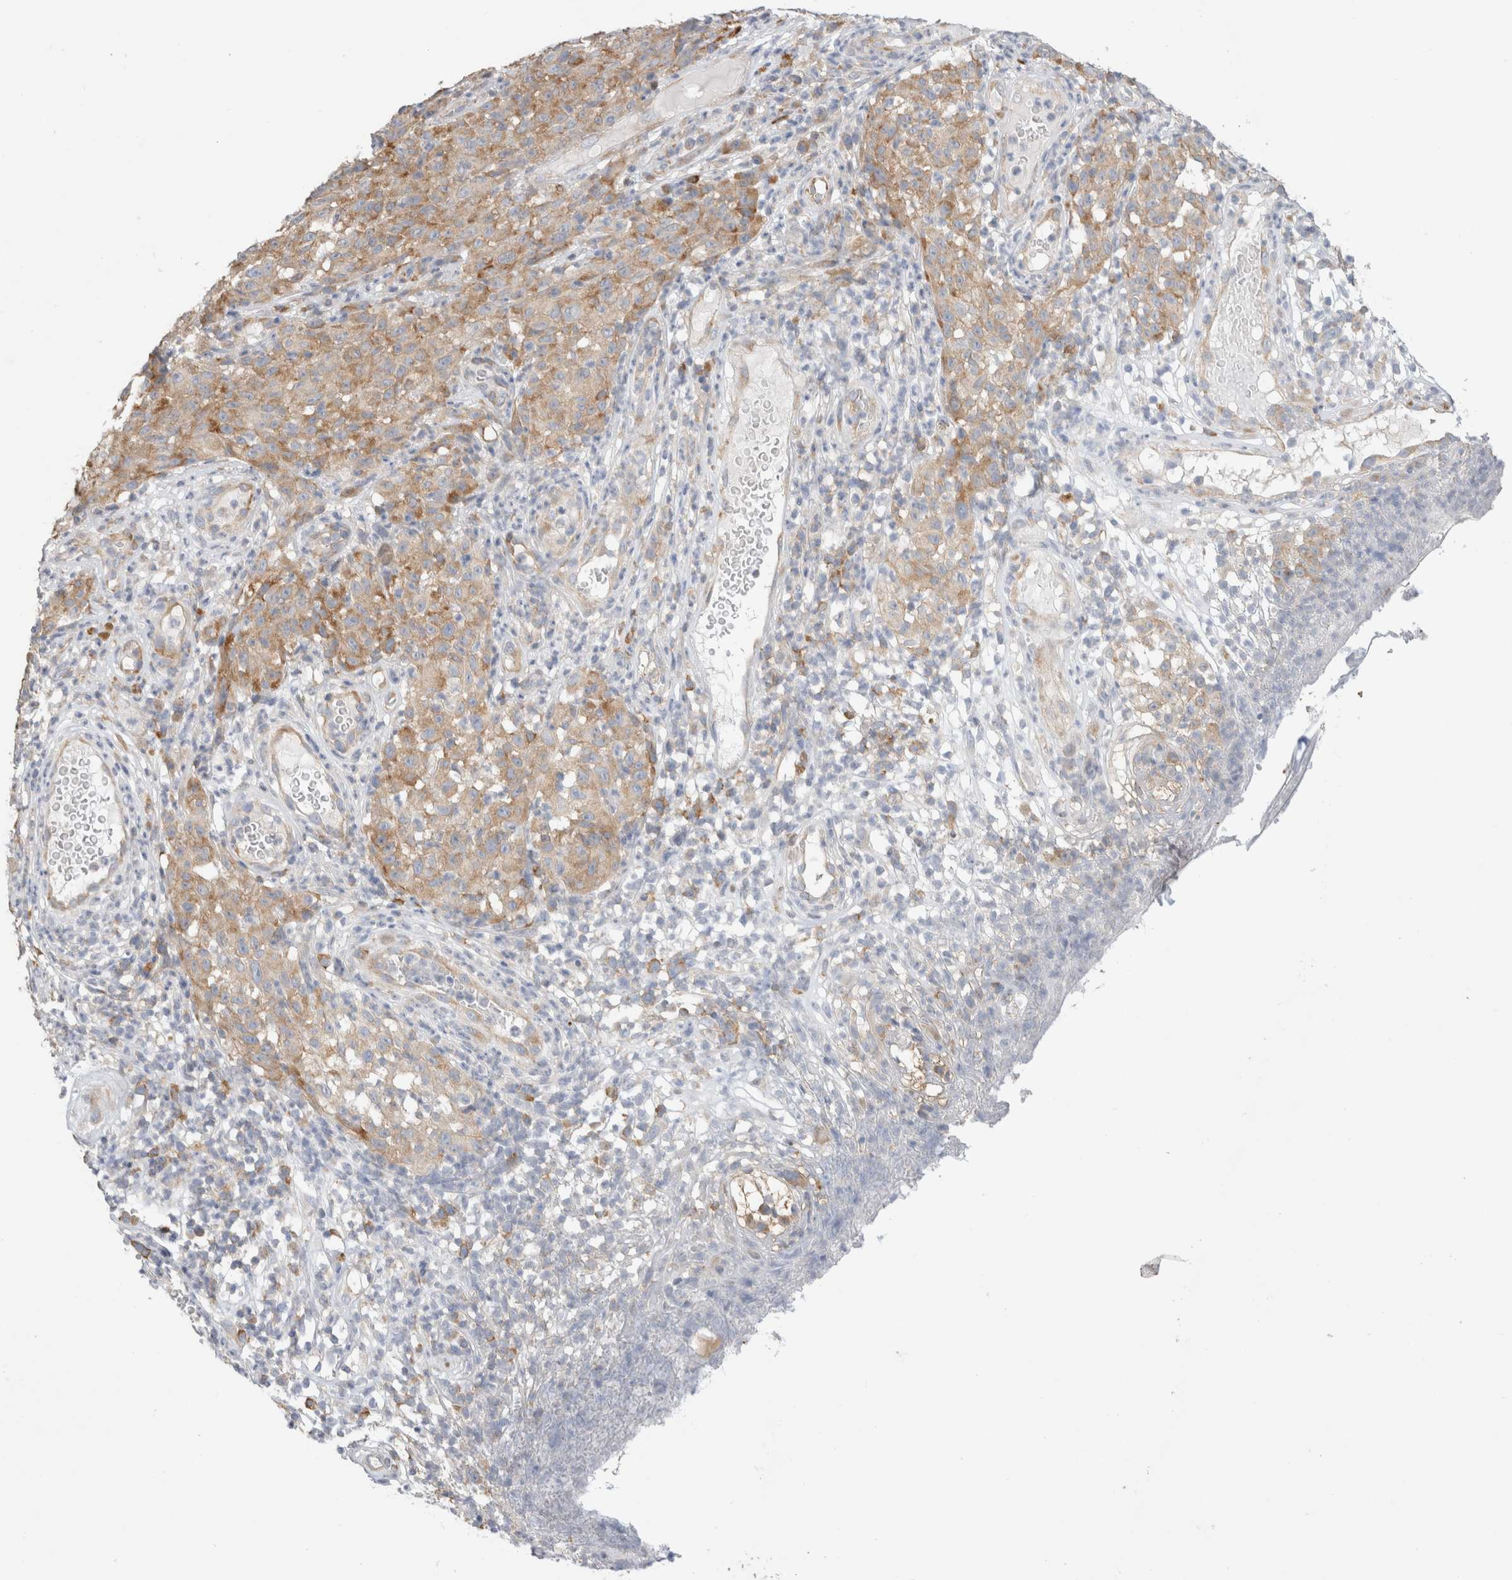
{"staining": {"intensity": "moderate", "quantity": ">75%", "location": "cytoplasmic/membranous"}, "tissue": "melanoma", "cell_type": "Tumor cells", "image_type": "cancer", "snomed": [{"axis": "morphology", "description": "Malignant melanoma, NOS"}, {"axis": "topography", "description": "Skin"}], "caption": "A medium amount of moderate cytoplasmic/membranous staining is present in about >75% of tumor cells in malignant melanoma tissue.", "gene": "ZNF23", "patient": {"sex": "female", "age": 82}}